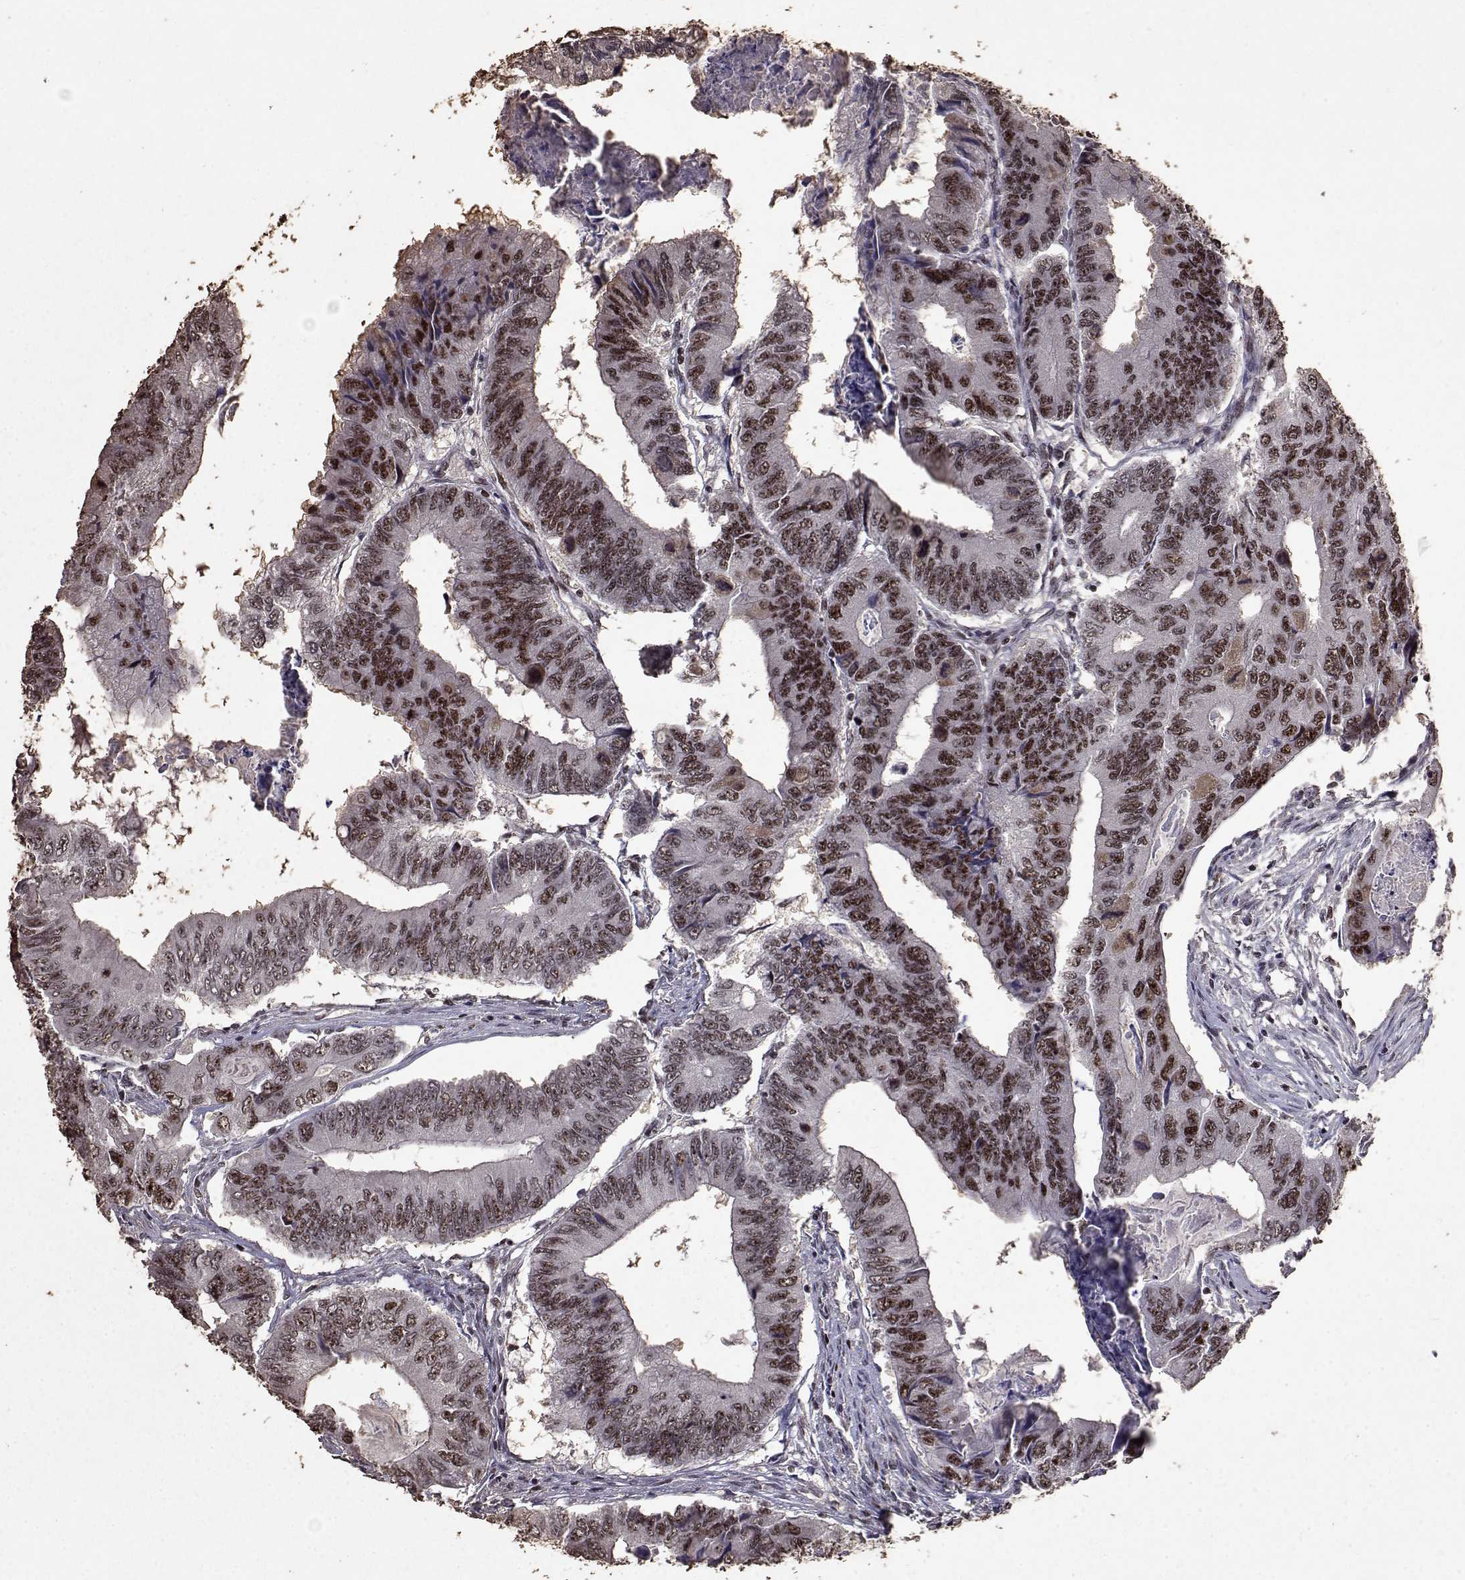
{"staining": {"intensity": "moderate", "quantity": ">75%", "location": "nuclear"}, "tissue": "colorectal cancer", "cell_type": "Tumor cells", "image_type": "cancer", "snomed": [{"axis": "morphology", "description": "Adenocarcinoma, NOS"}, {"axis": "topography", "description": "Colon"}], "caption": "Protein staining exhibits moderate nuclear expression in about >75% of tumor cells in colorectal adenocarcinoma.", "gene": "TOE1", "patient": {"sex": "male", "age": 53}}